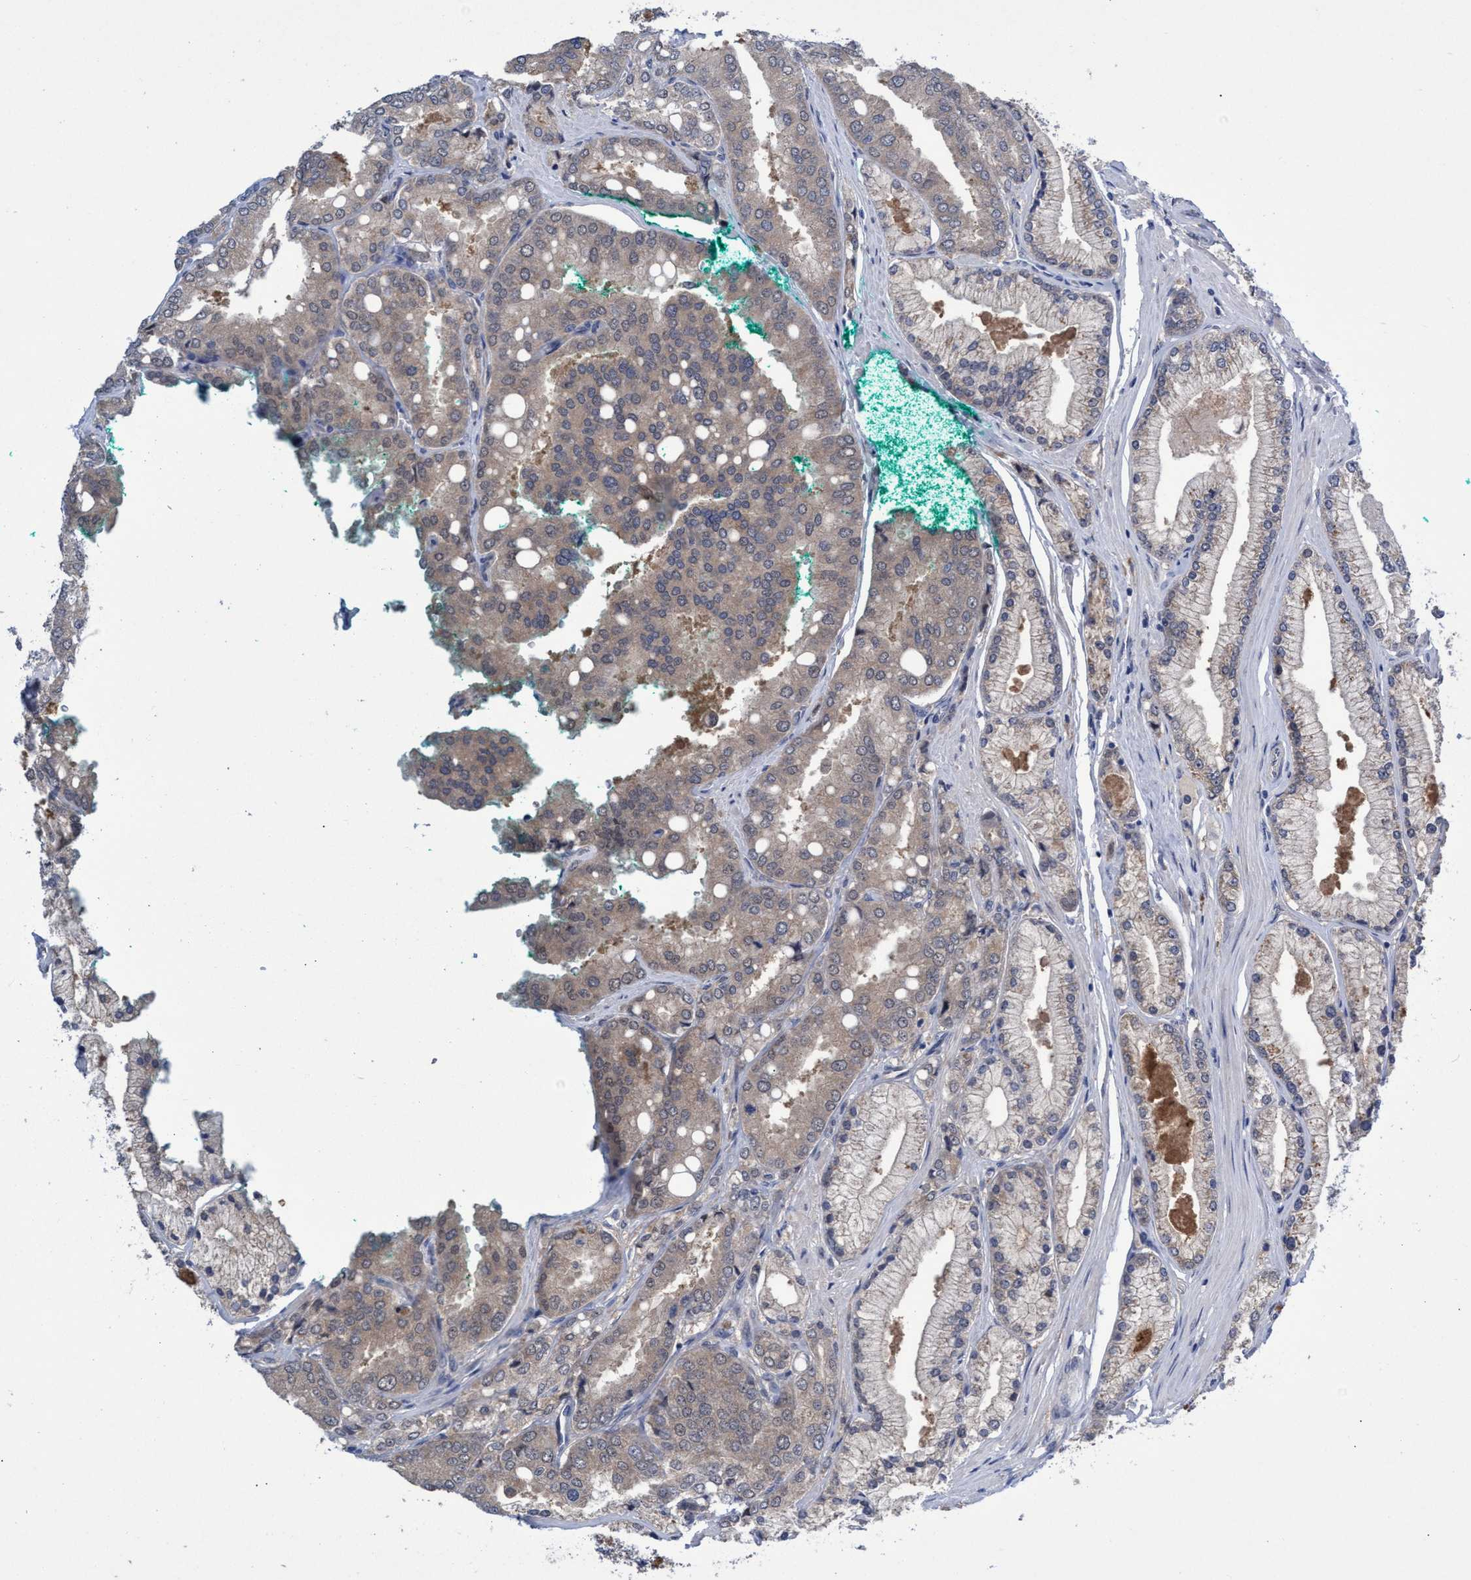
{"staining": {"intensity": "weak", "quantity": "25%-75%", "location": "cytoplasmic/membranous"}, "tissue": "prostate cancer", "cell_type": "Tumor cells", "image_type": "cancer", "snomed": [{"axis": "morphology", "description": "Adenocarcinoma, High grade"}, {"axis": "topography", "description": "Prostate"}], "caption": "An image of human prostate cancer stained for a protein reveals weak cytoplasmic/membranous brown staining in tumor cells.", "gene": "SVEP1", "patient": {"sex": "male", "age": 50}}